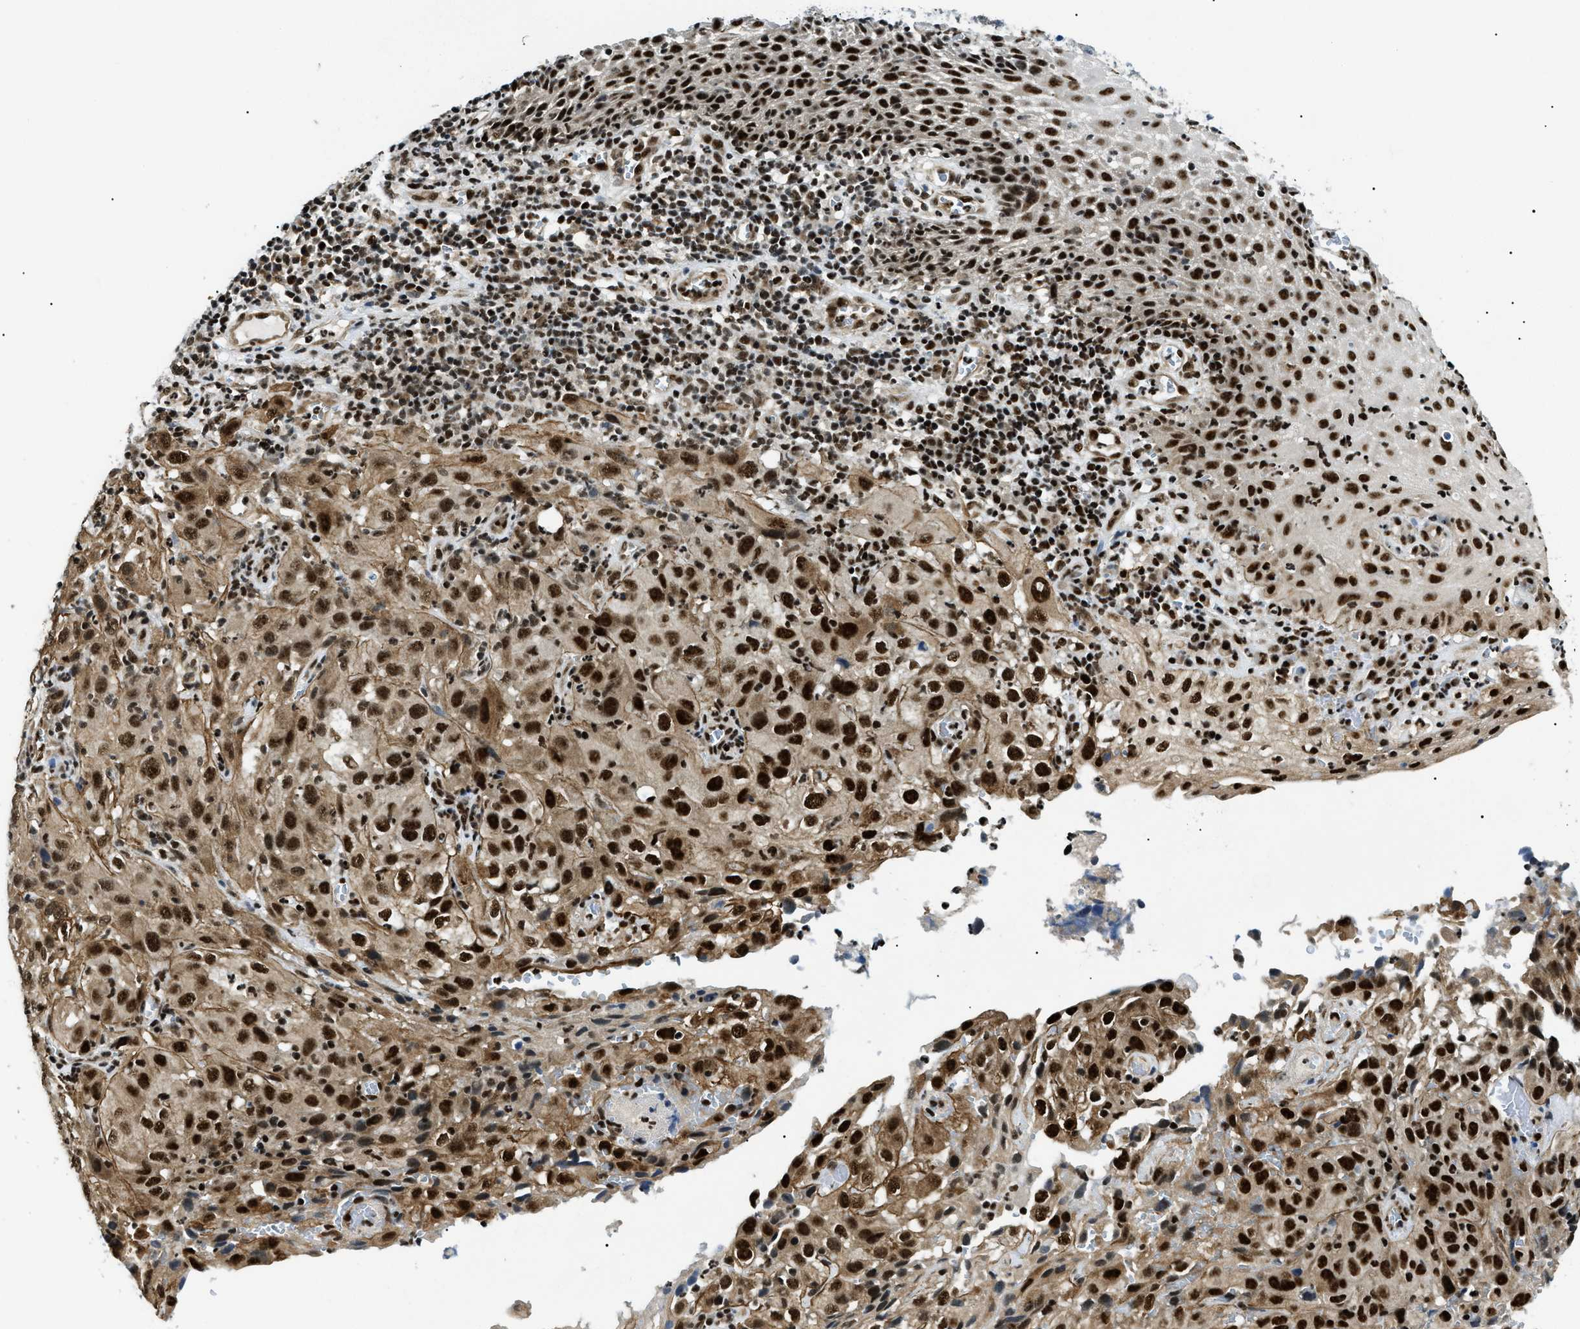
{"staining": {"intensity": "strong", "quantity": ">75%", "location": "cytoplasmic/membranous,nuclear"}, "tissue": "cervical cancer", "cell_type": "Tumor cells", "image_type": "cancer", "snomed": [{"axis": "morphology", "description": "Squamous cell carcinoma, NOS"}, {"axis": "topography", "description": "Cervix"}], "caption": "Cervical cancer (squamous cell carcinoma) stained for a protein (brown) displays strong cytoplasmic/membranous and nuclear positive expression in about >75% of tumor cells.", "gene": "CWC25", "patient": {"sex": "female", "age": 32}}